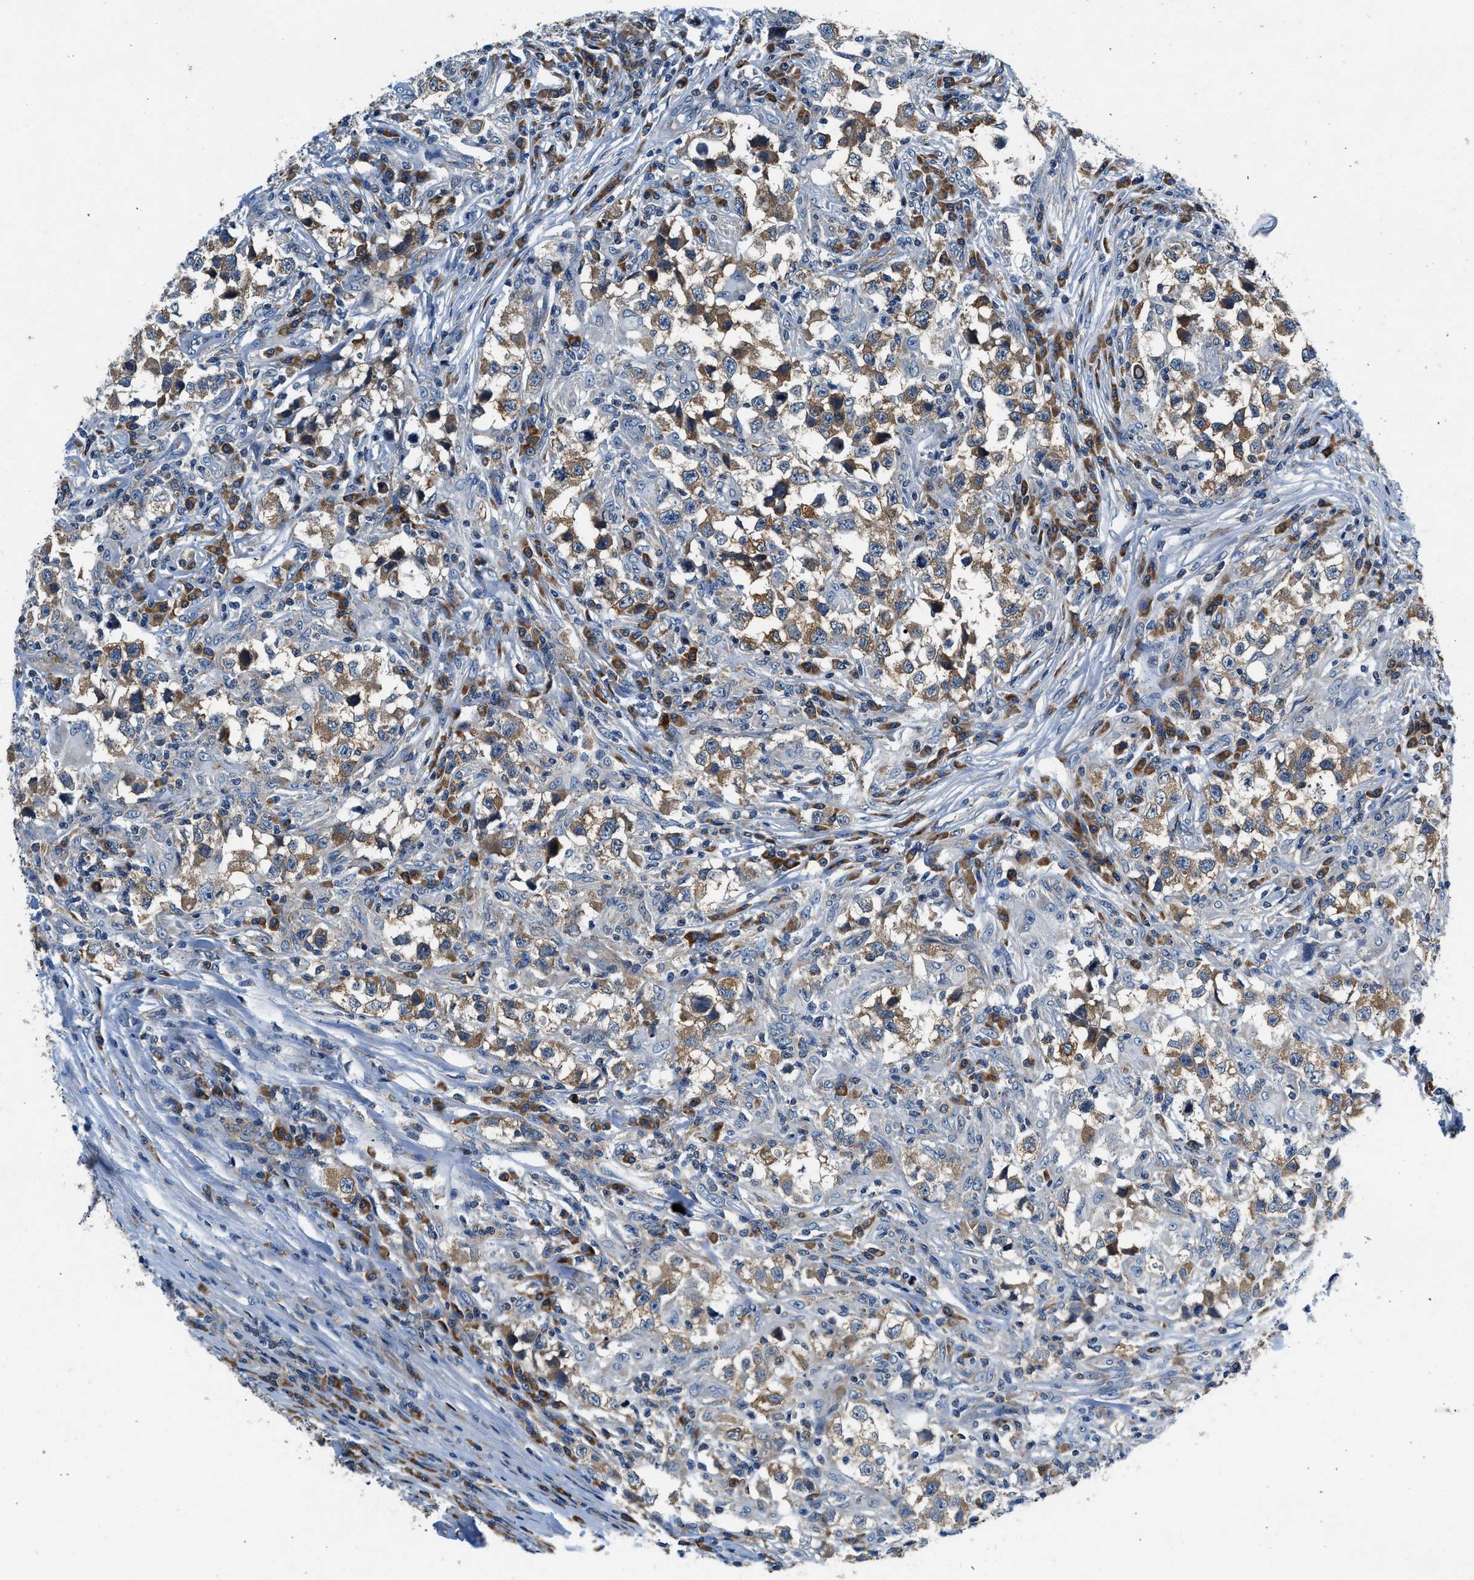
{"staining": {"intensity": "weak", "quantity": "25%-75%", "location": "cytoplasmic/membranous"}, "tissue": "testis cancer", "cell_type": "Tumor cells", "image_type": "cancer", "snomed": [{"axis": "morphology", "description": "Carcinoma, Embryonal, NOS"}, {"axis": "topography", "description": "Testis"}], "caption": "The image exhibits immunohistochemical staining of embryonal carcinoma (testis). There is weak cytoplasmic/membranous staining is seen in approximately 25%-75% of tumor cells. (brown staining indicates protein expression, while blue staining denotes nuclei).", "gene": "PA2G4", "patient": {"sex": "male", "age": 21}}